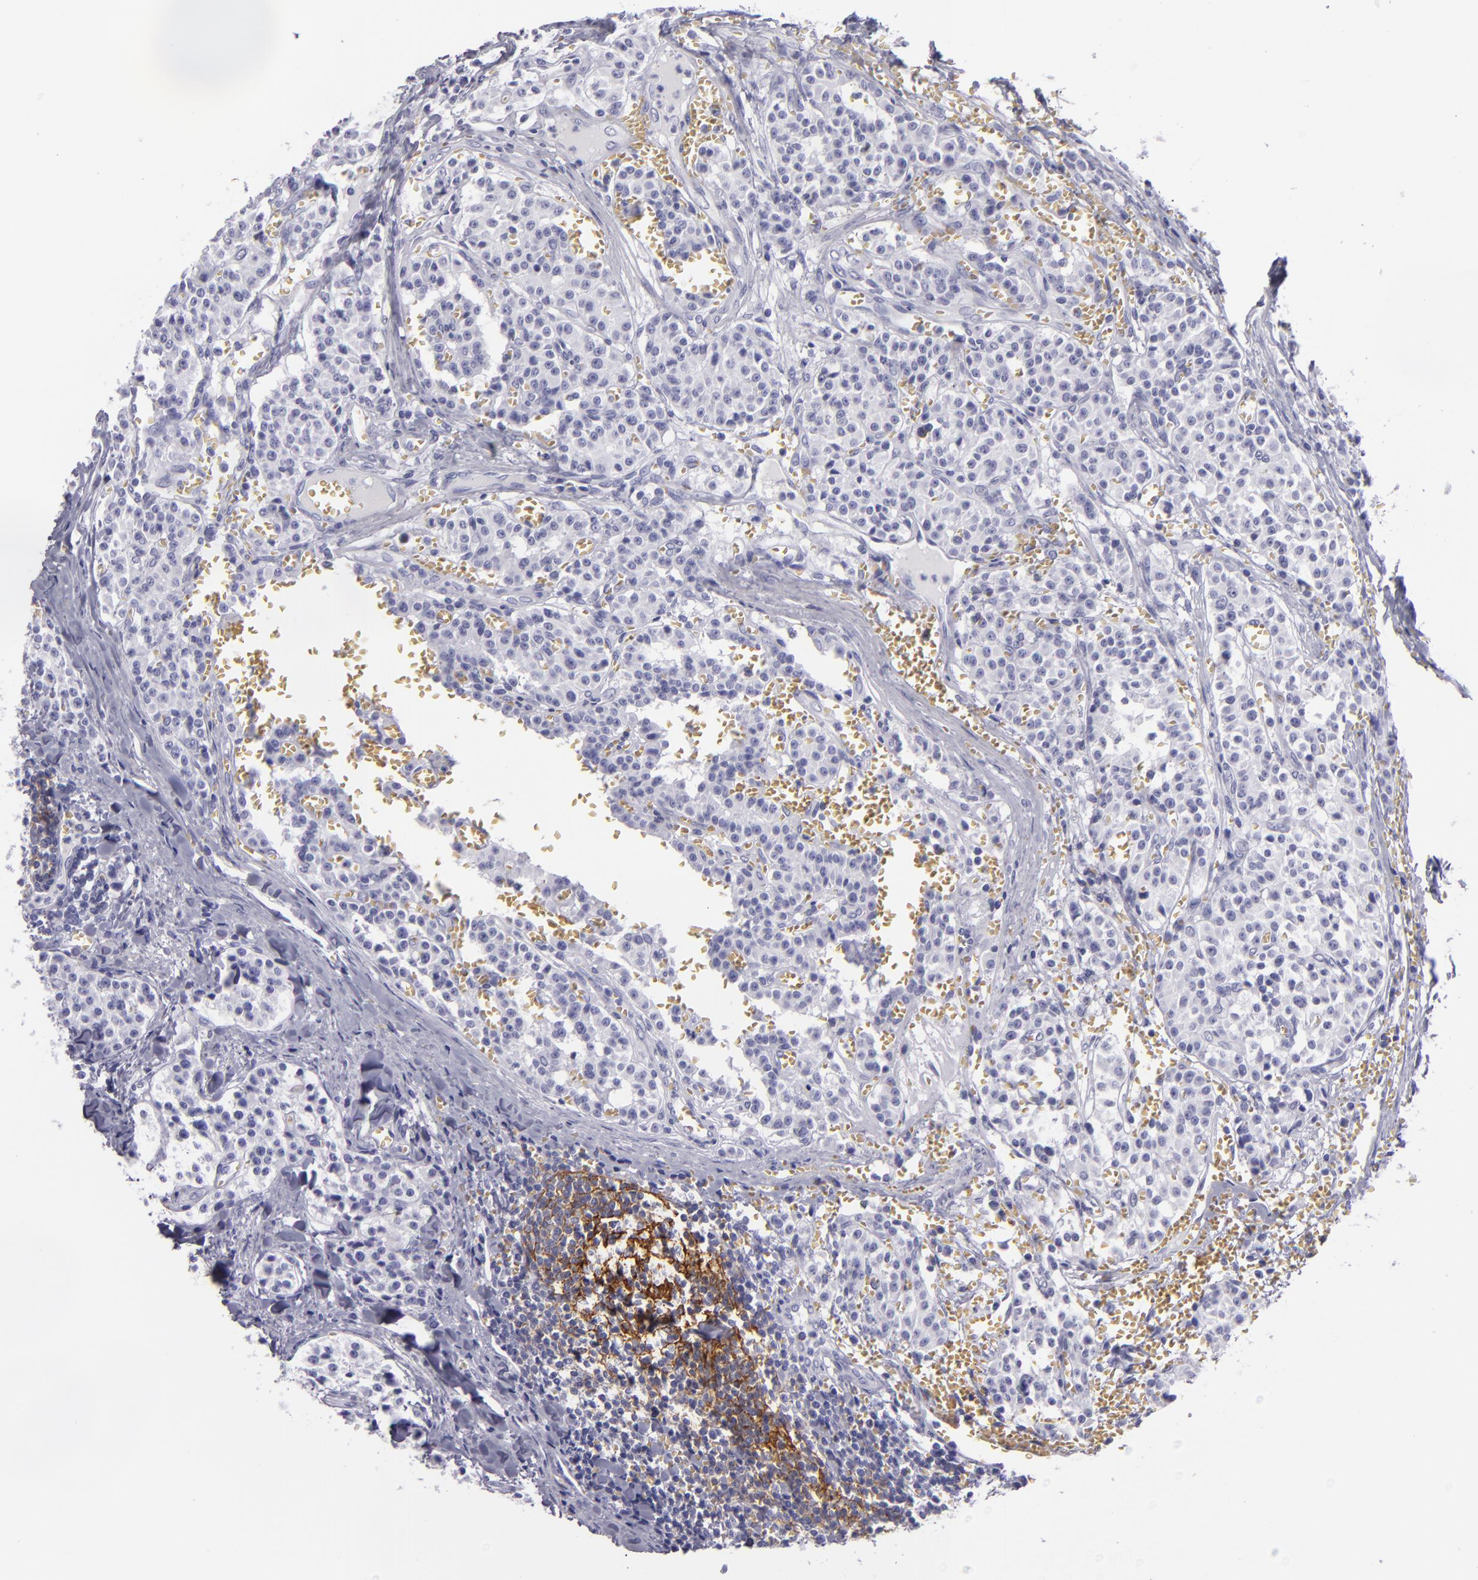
{"staining": {"intensity": "negative", "quantity": "none", "location": "none"}, "tissue": "carcinoid", "cell_type": "Tumor cells", "image_type": "cancer", "snomed": [{"axis": "morphology", "description": "Carcinoid, malignant, NOS"}, {"axis": "topography", "description": "Stomach"}], "caption": "This is a micrograph of immunohistochemistry (IHC) staining of malignant carcinoid, which shows no expression in tumor cells.", "gene": "CR2", "patient": {"sex": "female", "age": 76}}